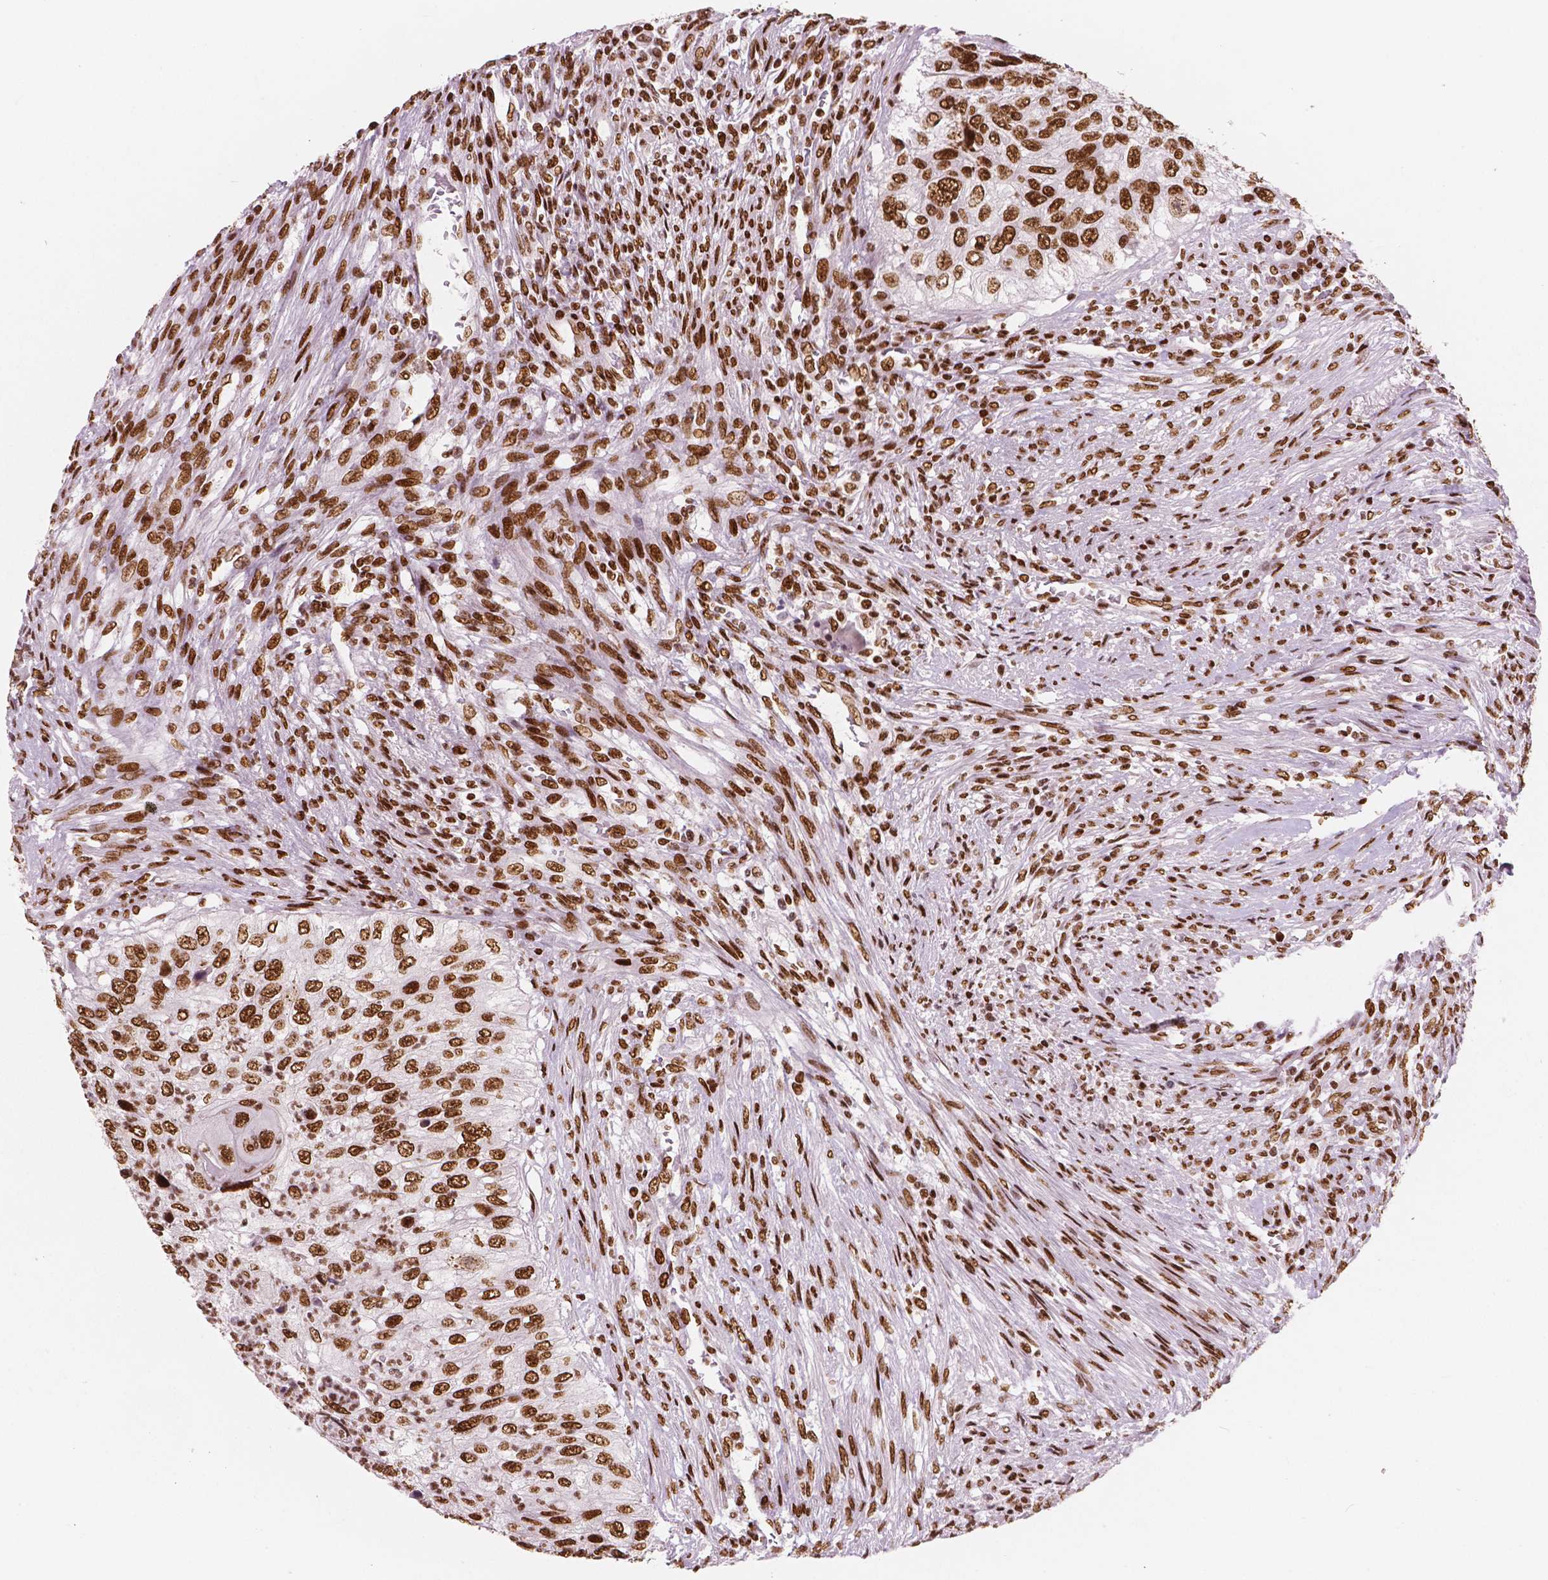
{"staining": {"intensity": "strong", "quantity": ">75%", "location": "nuclear"}, "tissue": "urothelial cancer", "cell_type": "Tumor cells", "image_type": "cancer", "snomed": [{"axis": "morphology", "description": "Urothelial carcinoma, High grade"}, {"axis": "topography", "description": "Urinary bladder"}], "caption": "A micrograph showing strong nuclear expression in about >75% of tumor cells in urothelial cancer, as visualized by brown immunohistochemical staining.", "gene": "BRD4", "patient": {"sex": "female", "age": 60}}